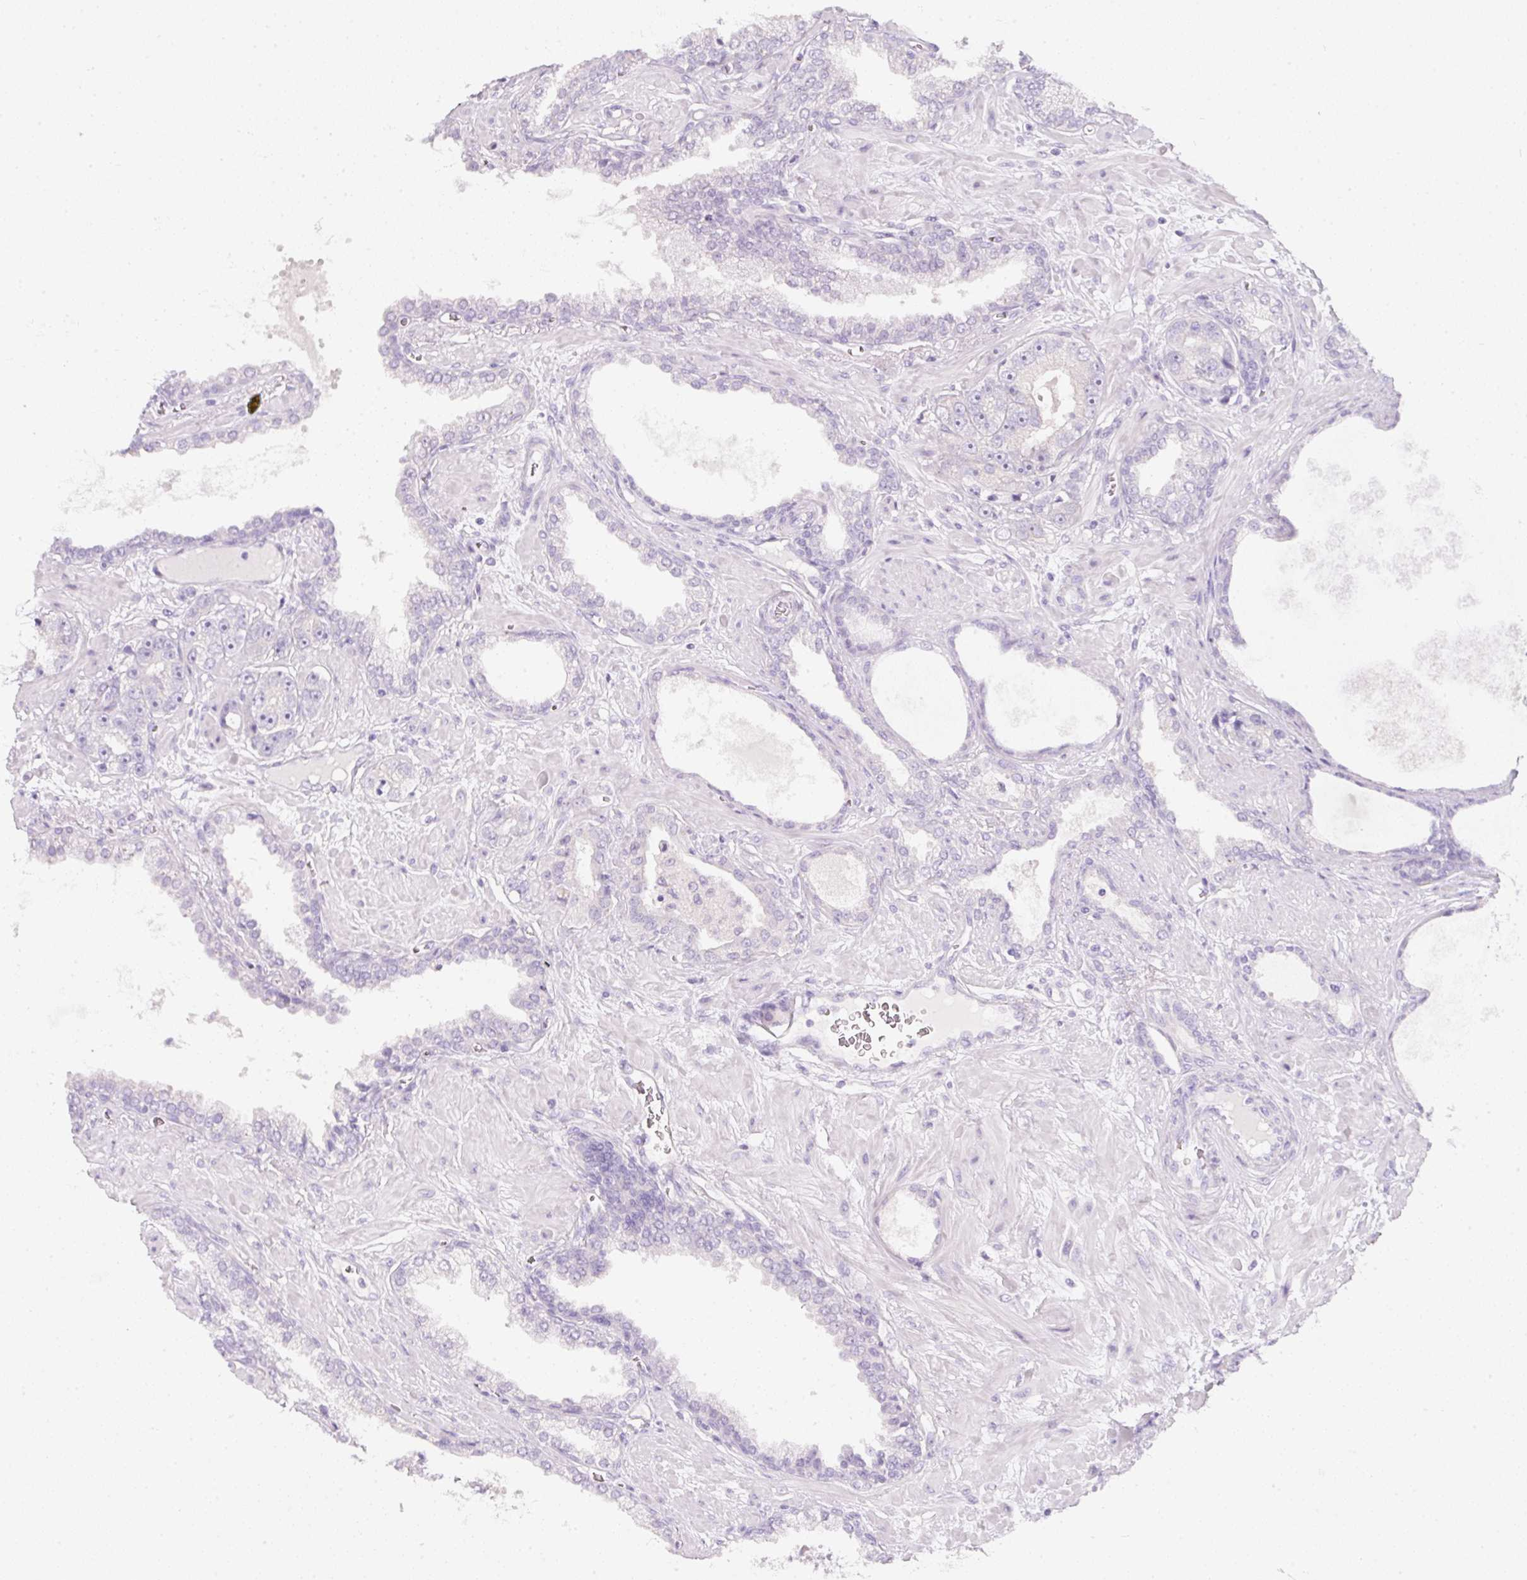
{"staining": {"intensity": "negative", "quantity": "none", "location": "none"}, "tissue": "prostate cancer", "cell_type": "Tumor cells", "image_type": "cancer", "snomed": [{"axis": "morphology", "description": "Adenocarcinoma, High grade"}, {"axis": "topography", "description": "Prostate"}], "caption": "Immunohistochemistry histopathology image of human high-grade adenocarcinoma (prostate) stained for a protein (brown), which exhibits no expression in tumor cells.", "gene": "SLC2A2", "patient": {"sex": "male", "age": 71}}